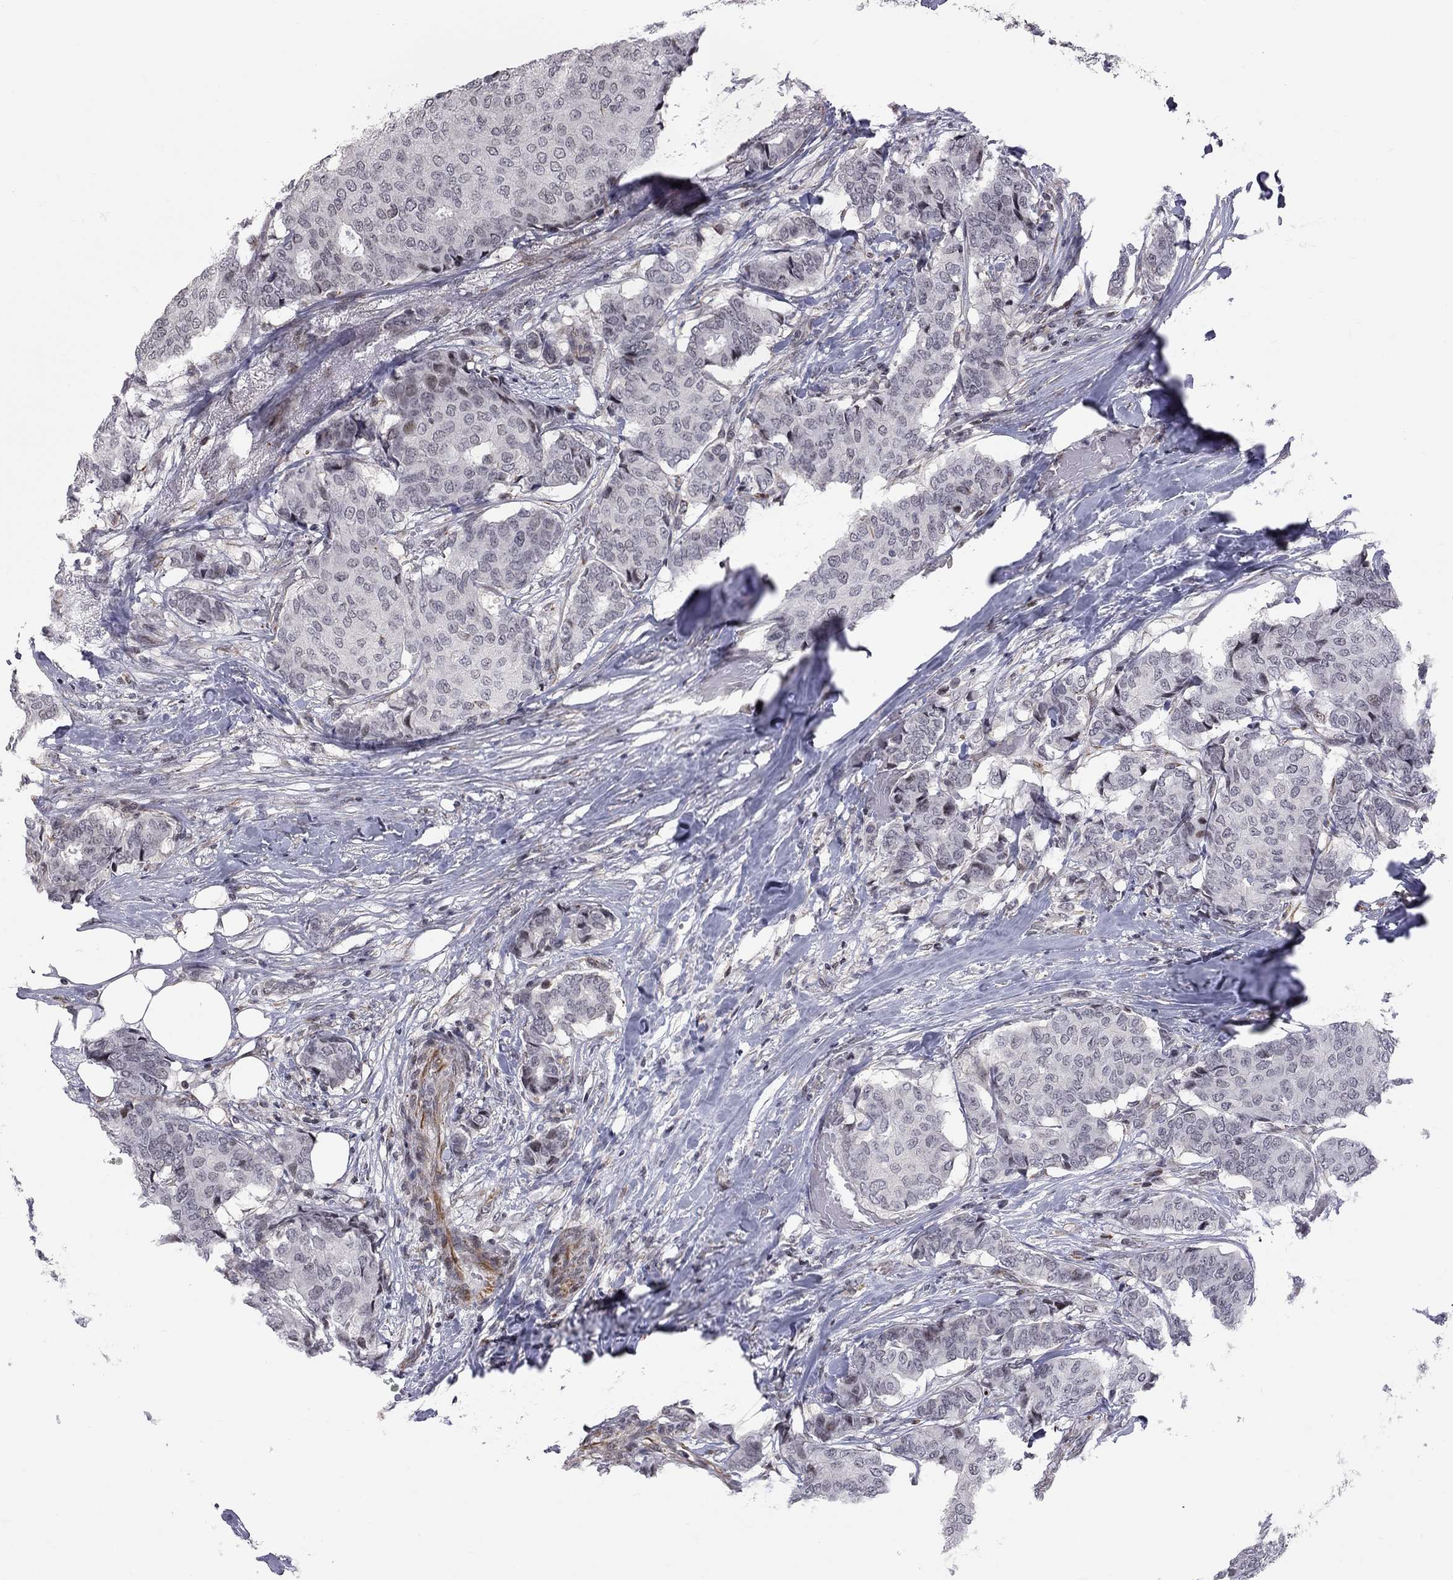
{"staining": {"intensity": "negative", "quantity": "none", "location": "none"}, "tissue": "breast cancer", "cell_type": "Tumor cells", "image_type": "cancer", "snomed": [{"axis": "morphology", "description": "Duct carcinoma"}, {"axis": "topography", "description": "Breast"}], "caption": "Breast cancer was stained to show a protein in brown. There is no significant positivity in tumor cells. The staining was performed using DAB to visualize the protein expression in brown, while the nuclei were stained in blue with hematoxylin (Magnification: 20x).", "gene": "MTNR1B", "patient": {"sex": "female", "age": 75}}